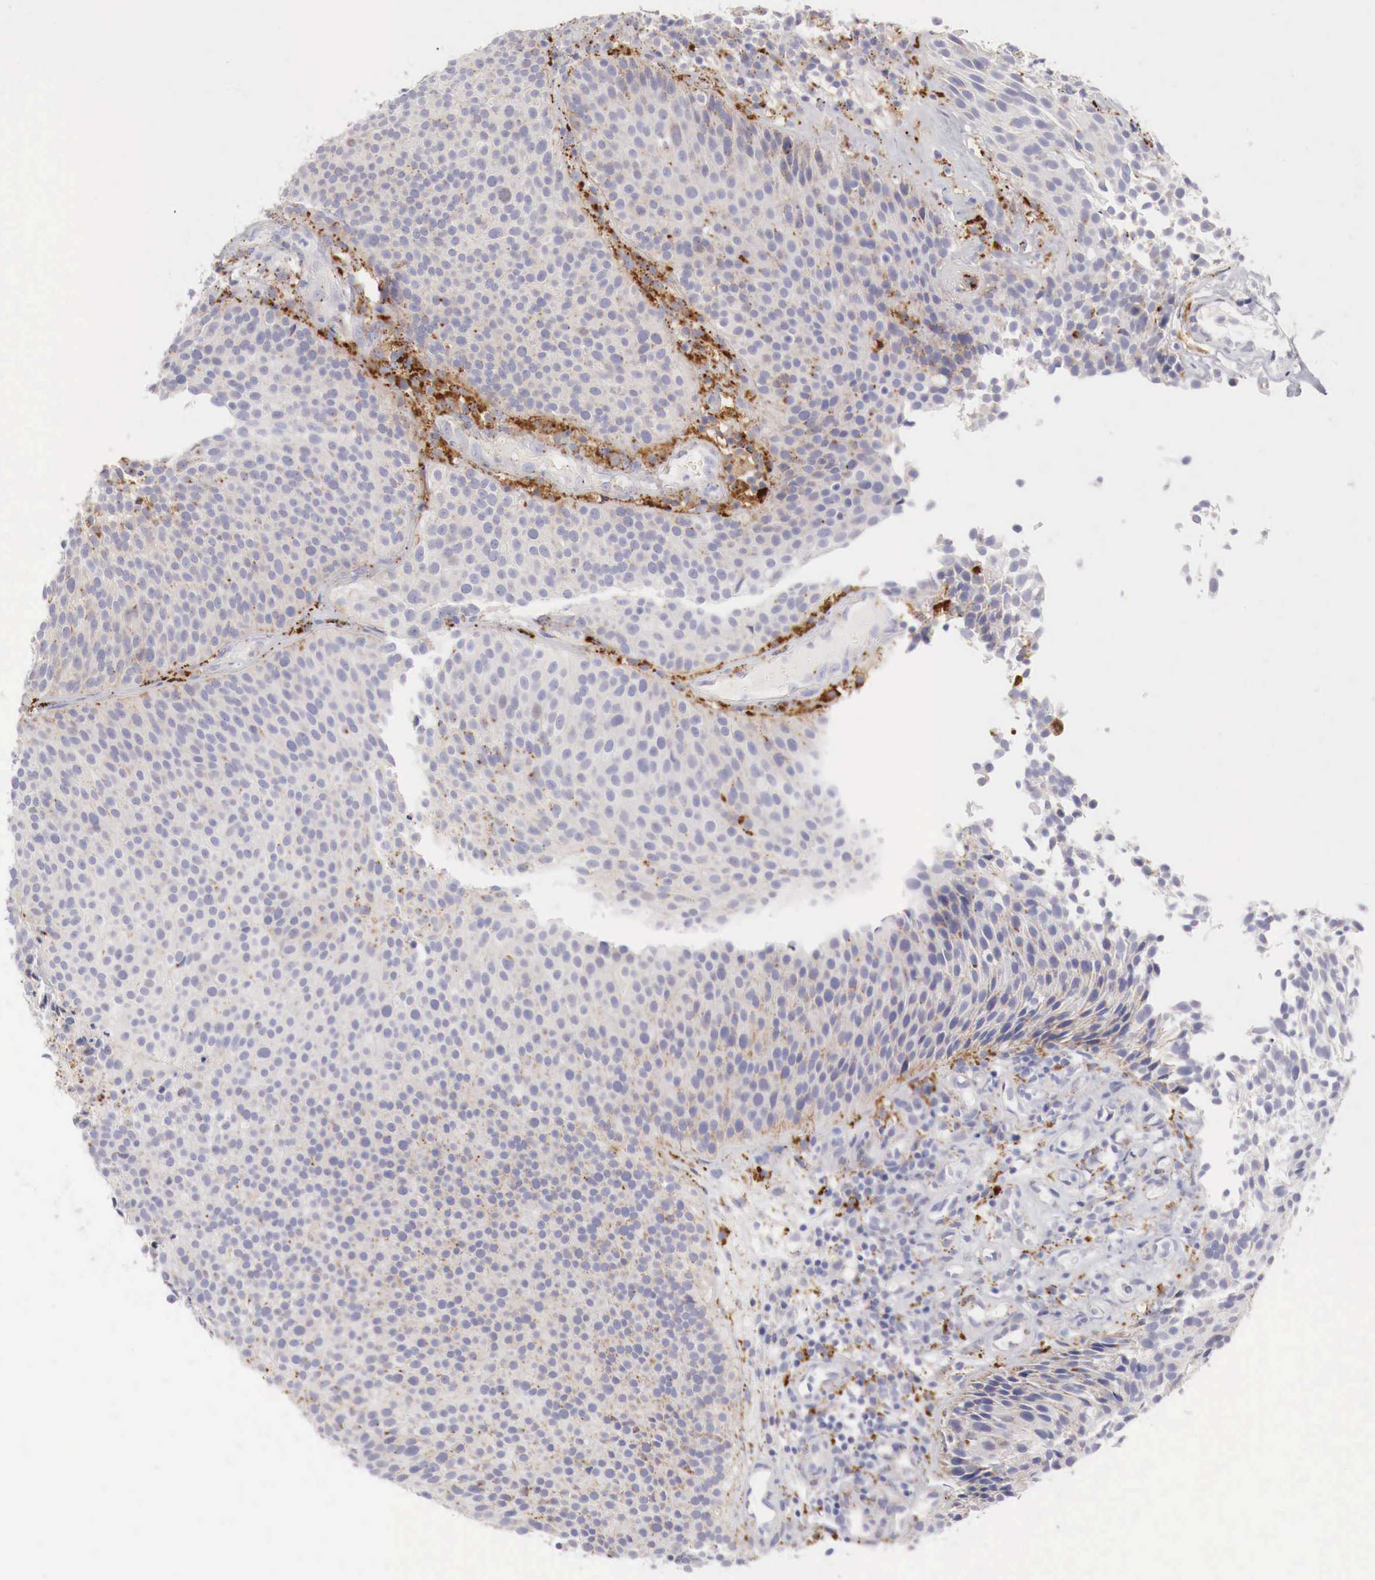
{"staining": {"intensity": "weak", "quantity": "25%-75%", "location": "cytoplasmic/membranous"}, "tissue": "urothelial cancer", "cell_type": "Tumor cells", "image_type": "cancer", "snomed": [{"axis": "morphology", "description": "Urothelial carcinoma, Low grade"}, {"axis": "topography", "description": "Urinary bladder"}], "caption": "Immunohistochemical staining of urothelial cancer reveals low levels of weak cytoplasmic/membranous staining in approximately 25%-75% of tumor cells.", "gene": "GLA", "patient": {"sex": "male", "age": 85}}